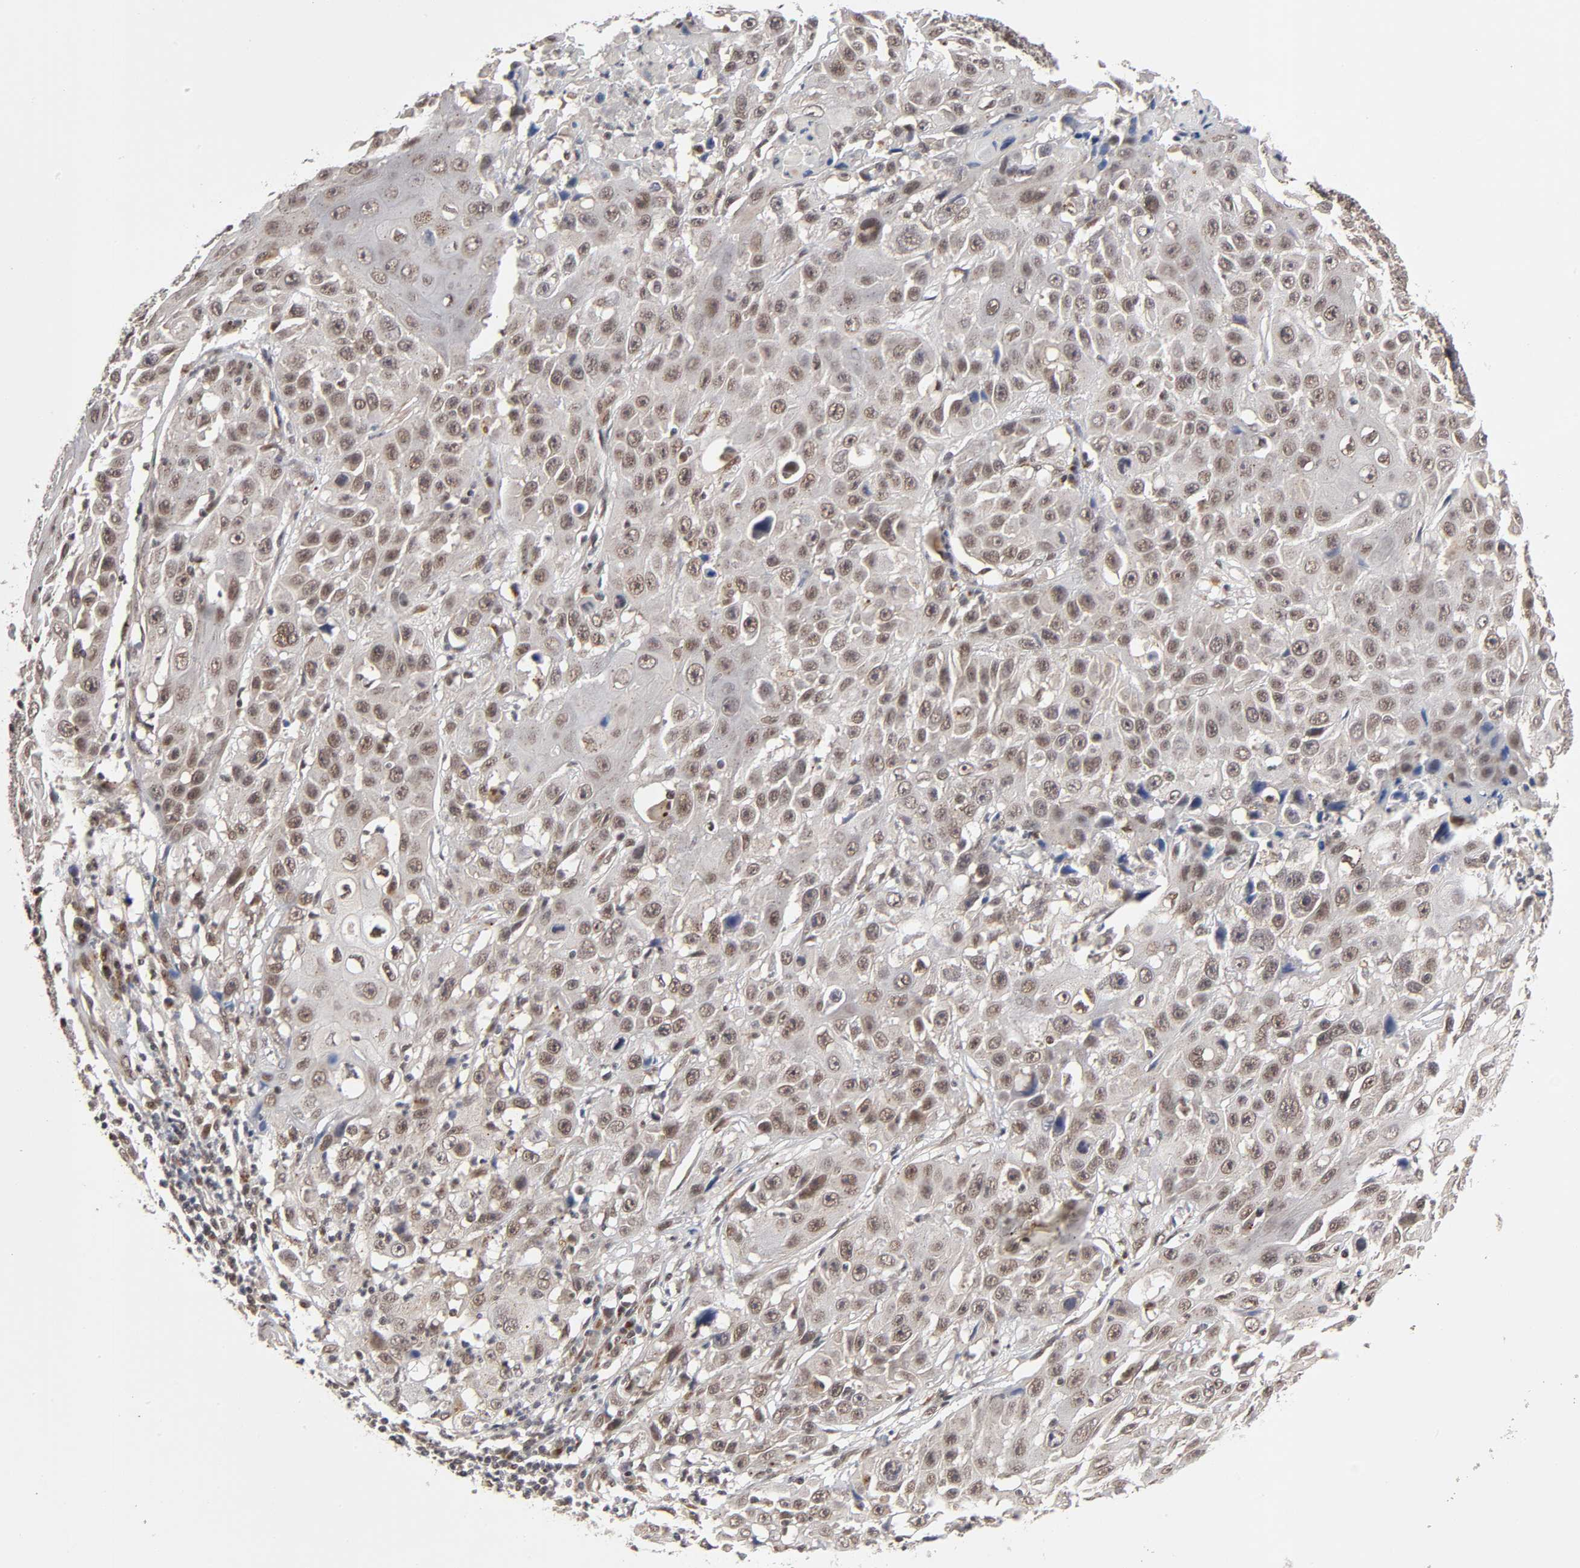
{"staining": {"intensity": "moderate", "quantity": ">75%", "location": "cytoplasmic/membranous,nuclear"}, "tissue": "cervical cancer", "cell_type": "Tumor cells", "image_type": "cancer", "snomed": [{"axis": "morphology", "description": "Squamous cell carcinoma, NOS"}, {"axis": "topography", "description": "Cervix"}], "caption": "Human cervical cancer stained for a protein (brown) demonstrates moderate cytoplasmic/membranous and nuclear positive positivity in about >75% of tumor cells.", "gene": "EP300", "patient": {"sex": "female", "age": 39}}